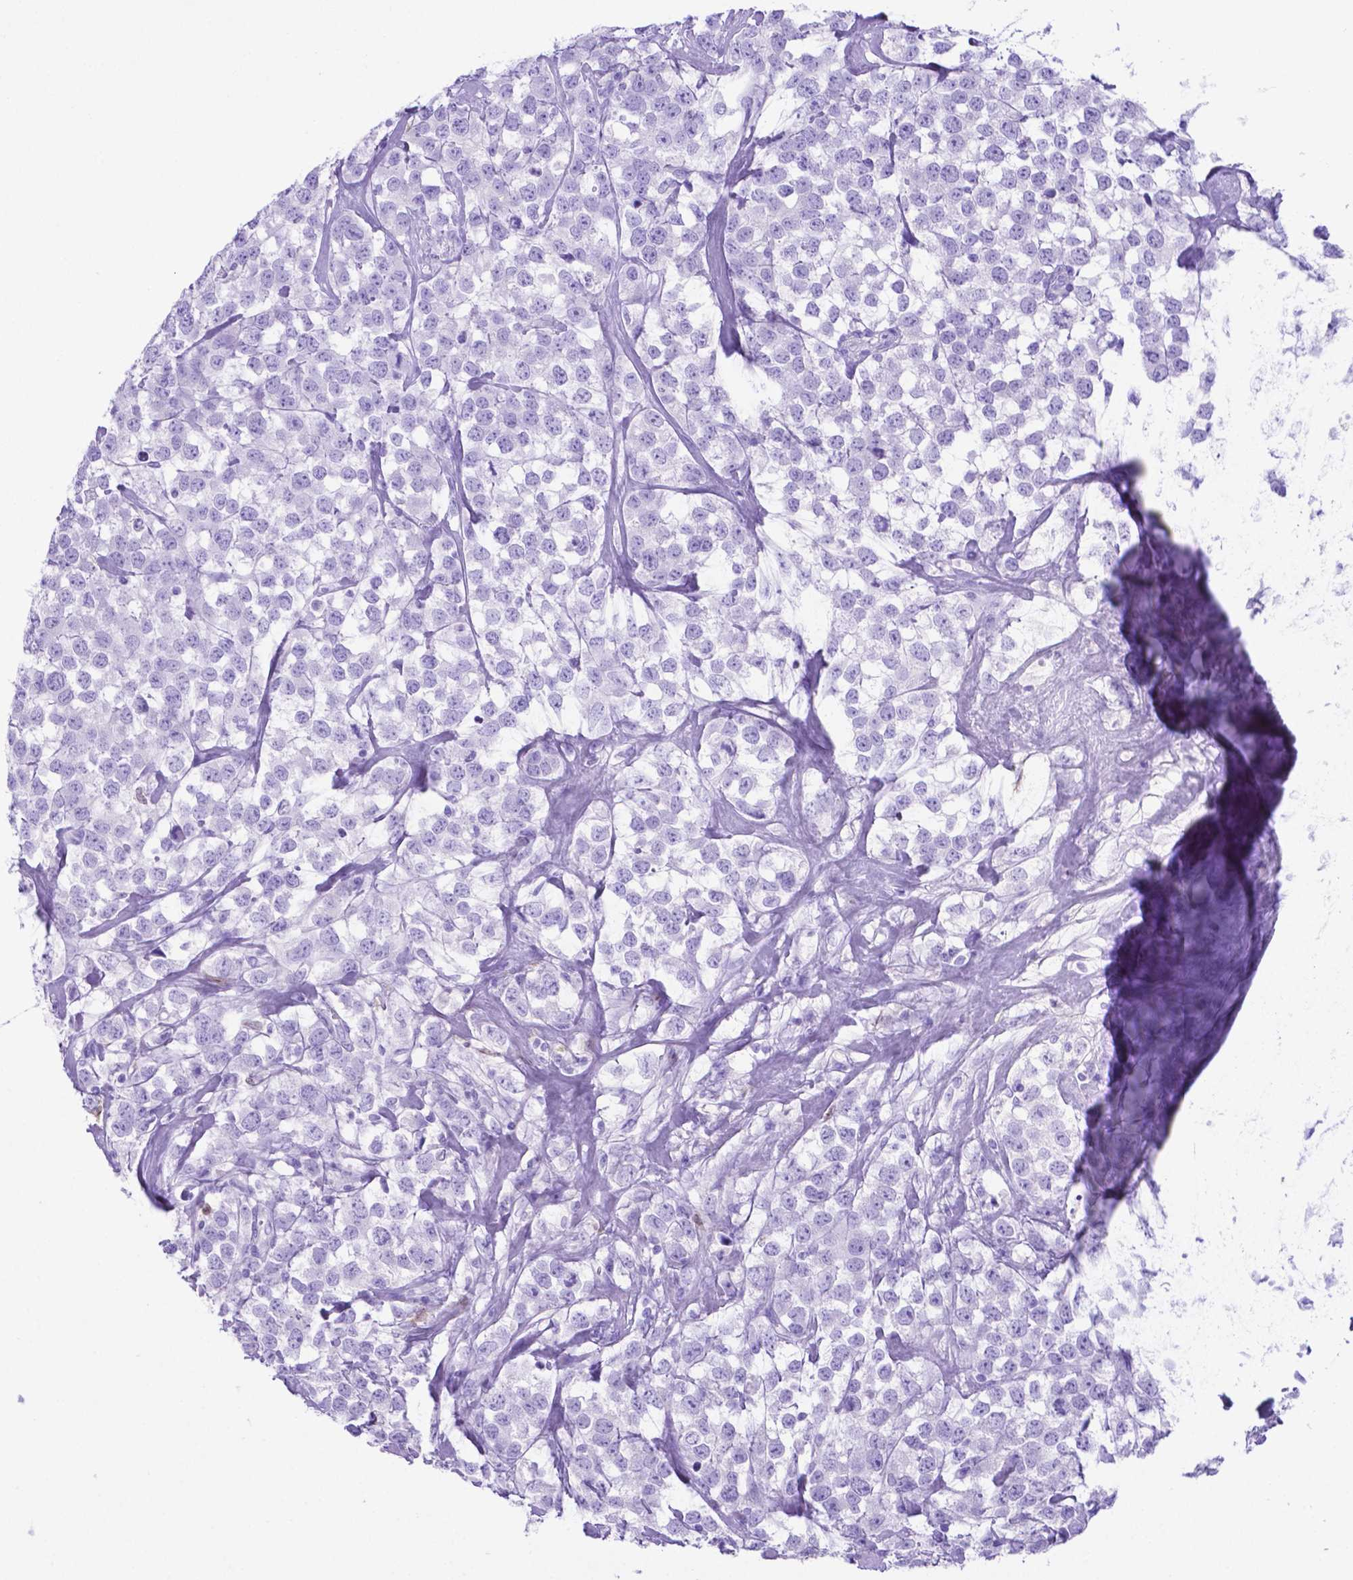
{"staining": {"intensity": "negative", "quantity": "none", "location": "none"}, "tissue": "testis cancer", "cell_type": "Tumor cells", "image_type": "cancer", "snomed": [{"axis": "morphology", "description": "Seminoma, NOS"}, {"axis": "topography", "description": "Testis"}], "caption": "A micrograph of human testis seminoma is negative for staining in tumor cells.", "gene": "LZTR1", "patient": {"sex": "male", "age": 59}}